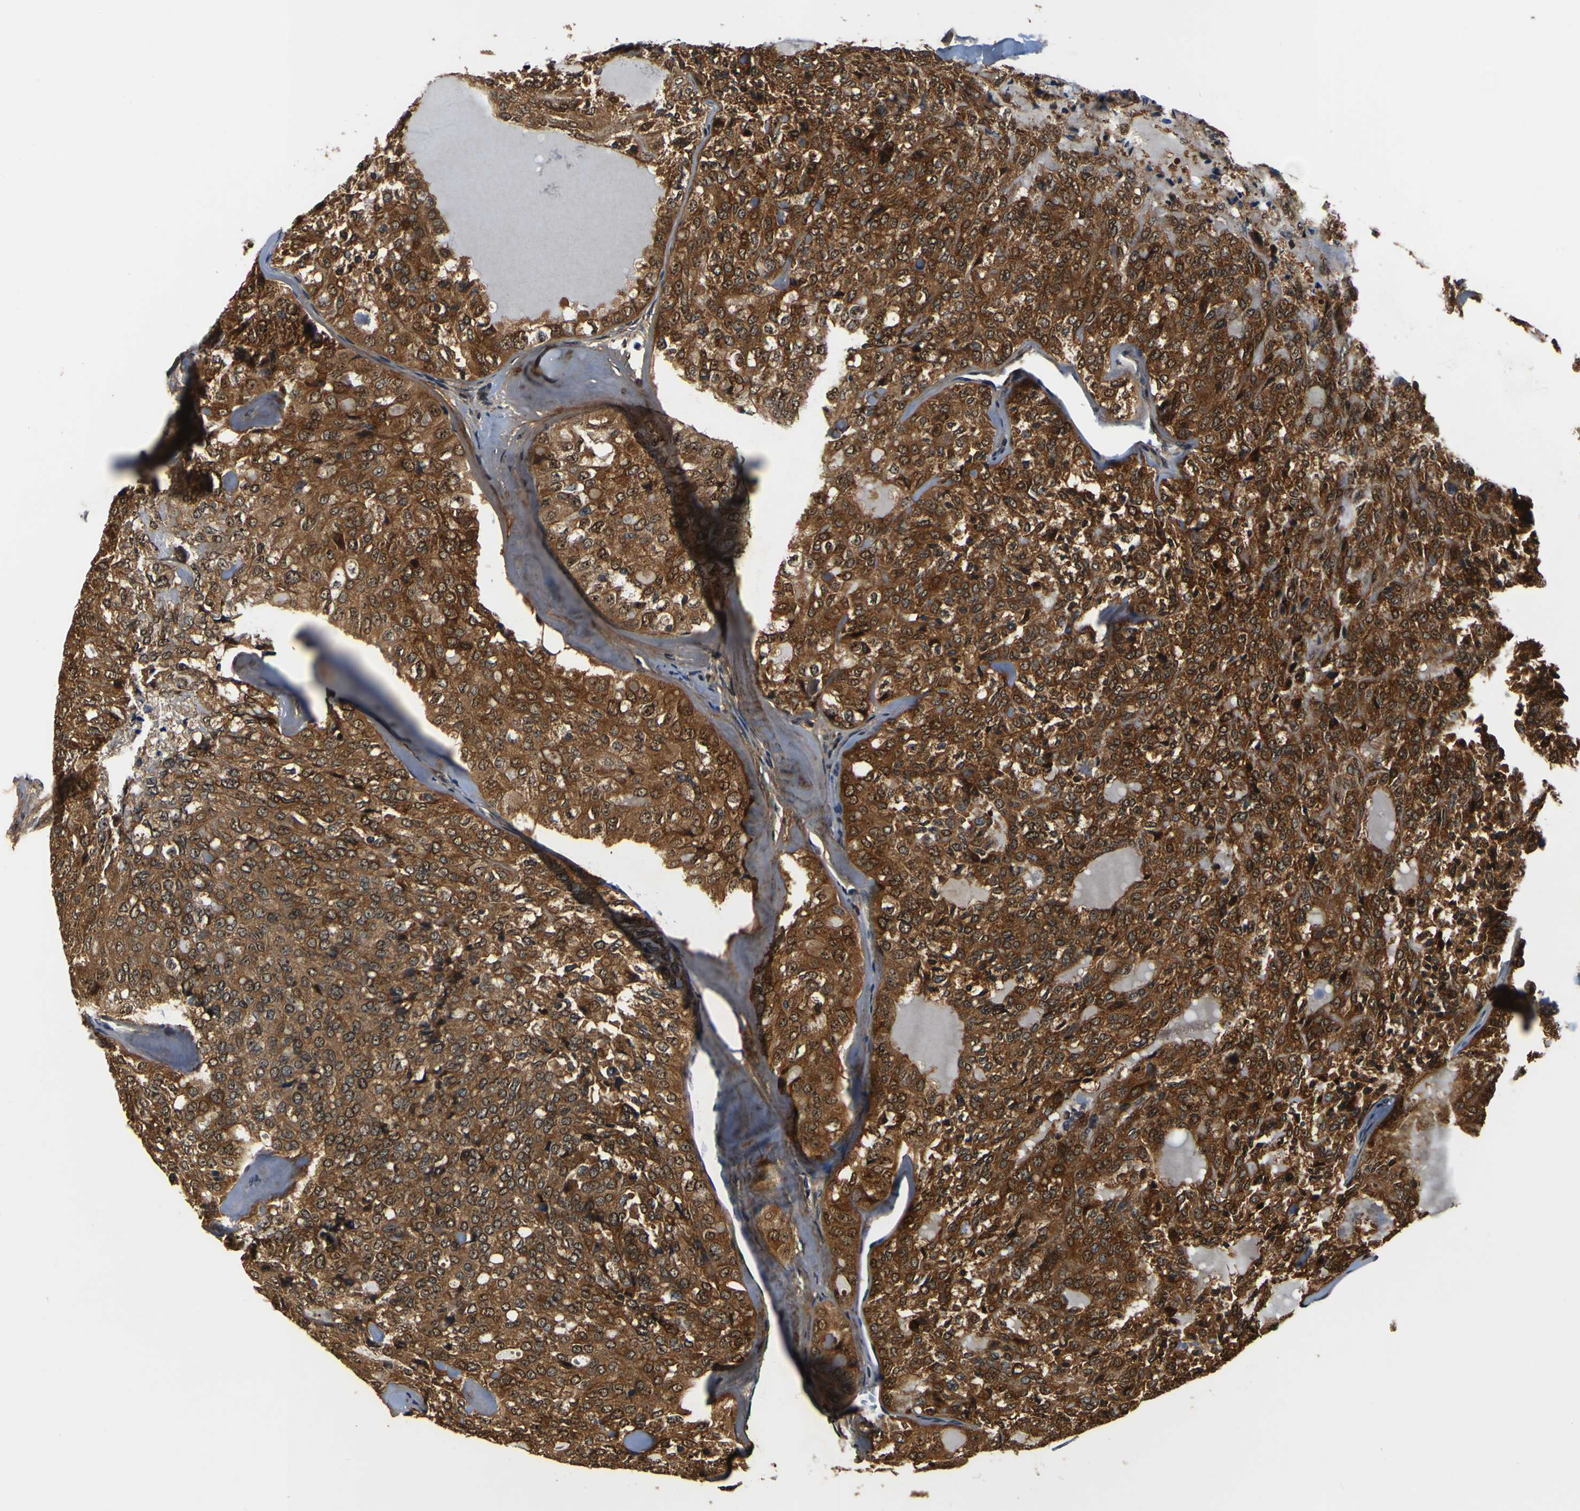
{"staining": {"intensity": "strong", "quantity": ">75%", "location": "cytoplasmic/membranous,nuclear"}, "tissue": "thyroid cancer", "cell_type": "Tumor cells", "image_type": "cancer", "snomed": [{"axis": "morphology", "description": "Follicular adenoma carcinoma, NOS"}, {"axis": "topography", "description": "Thyroid gland"}], "caption": "Strong cytoplasmic/membranous and nuclear expression is seen in approximately >75% of tumor cells in thyroid follicular adenoma carcinoma. (IHC, brightfield microscopy, high magnification).", "gene": "LRP4", "patient": {"sex": "male", "age": 75}}